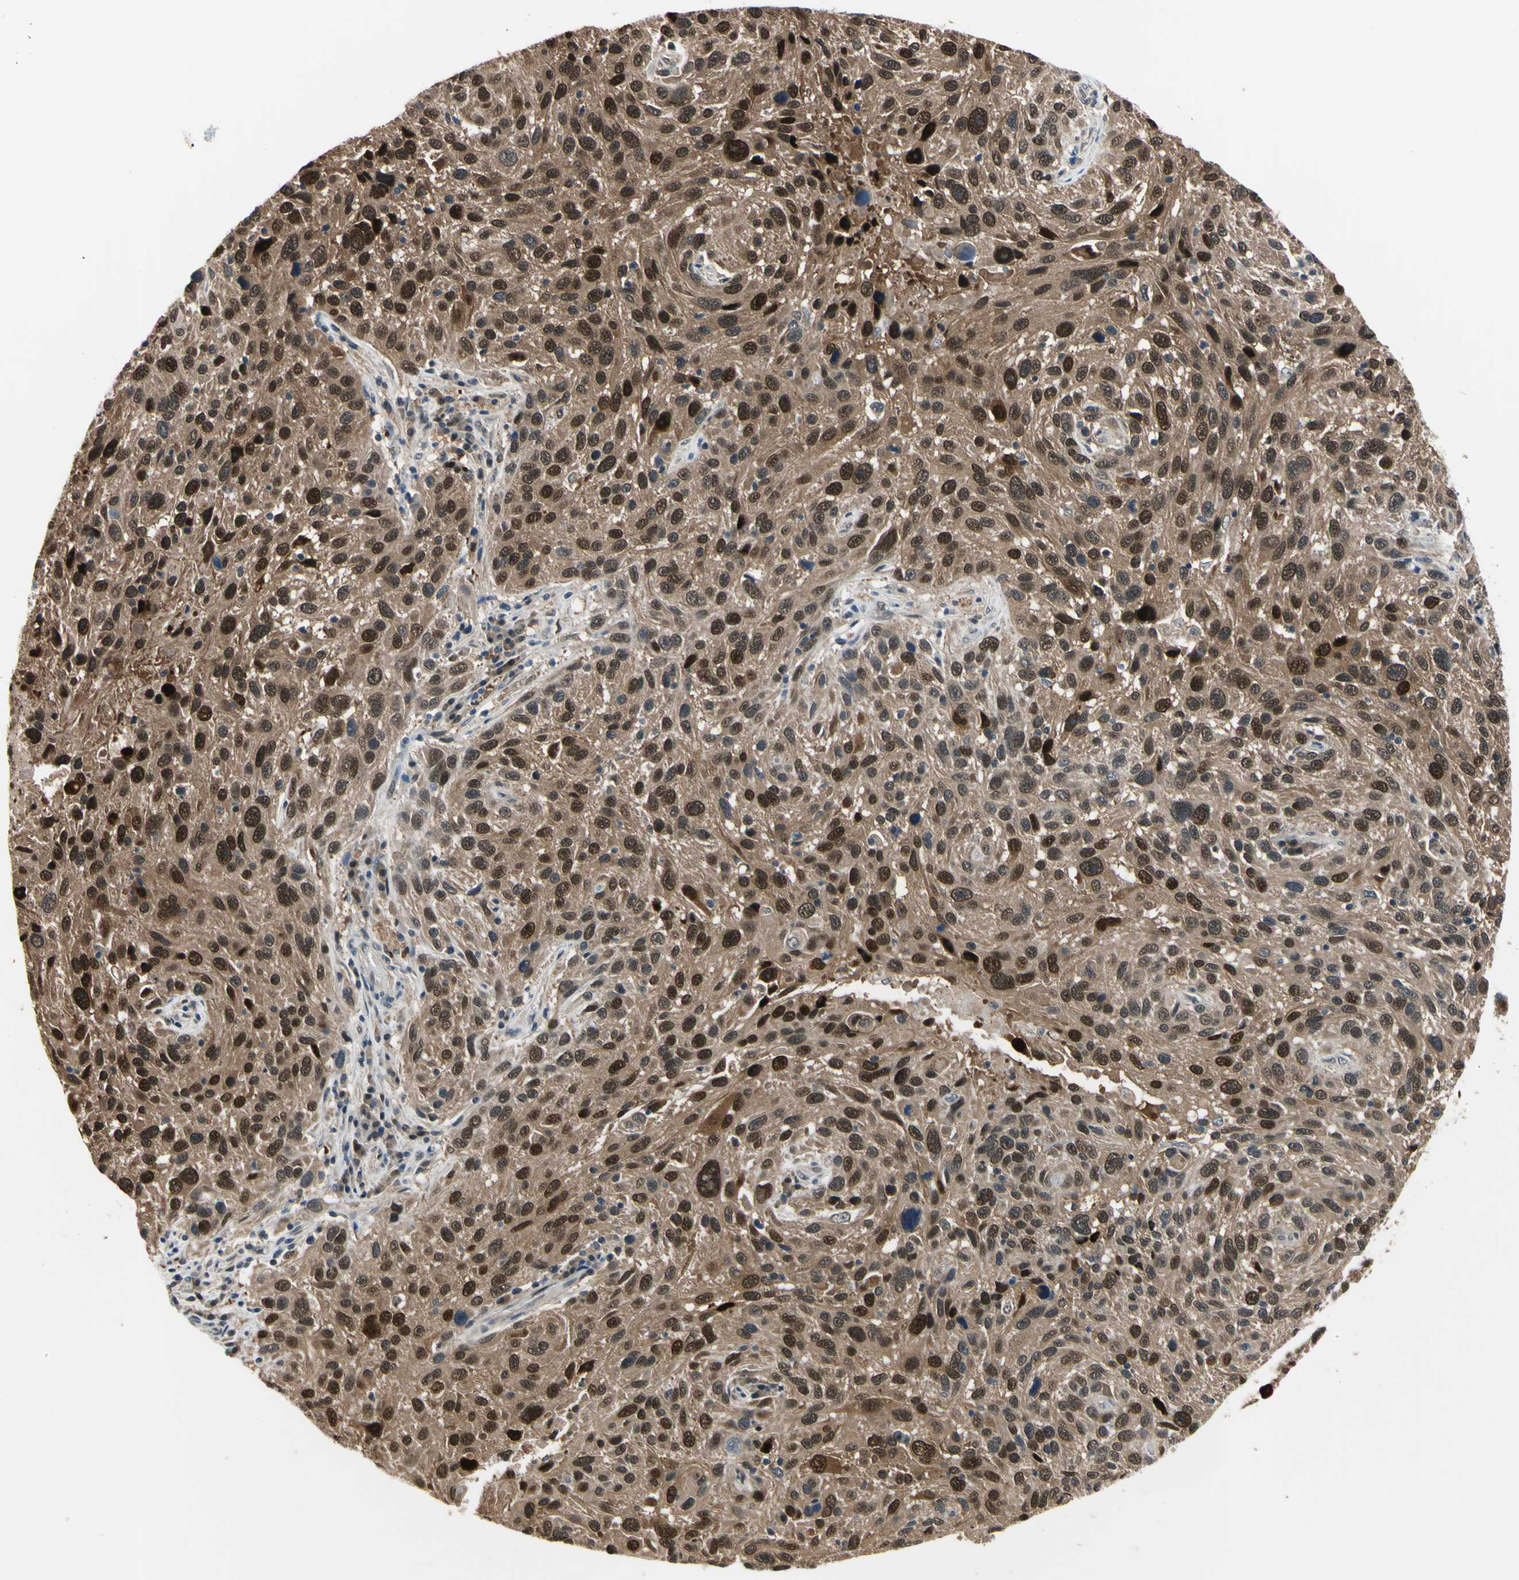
{"staining": {"intensity": "strong", "quantity": ">75%", "location": "cytoplasmic/membranous,nuclear"}, "tissue": "melanoma", "cell_type": "Tumor cells", "image_type": "cancer", "snomed": [{"axis": "morphology", "description": "Malignant melanoma, NOS"}, {"axis": "topography", "description": "Skin"}], "caption": "High-magnification brightfield microscopy of malignant melanoma stained with DAB (3,3'-diaminobenzidine) (brown) and counterstained with hematoxylin (blue). tumor cells exhibit strong cytoplasmic/membranous and nuclear expression is identified in about>75% of cells.", "gene": "HSPA4", "patient": {"sex": "male", "age": 53}}